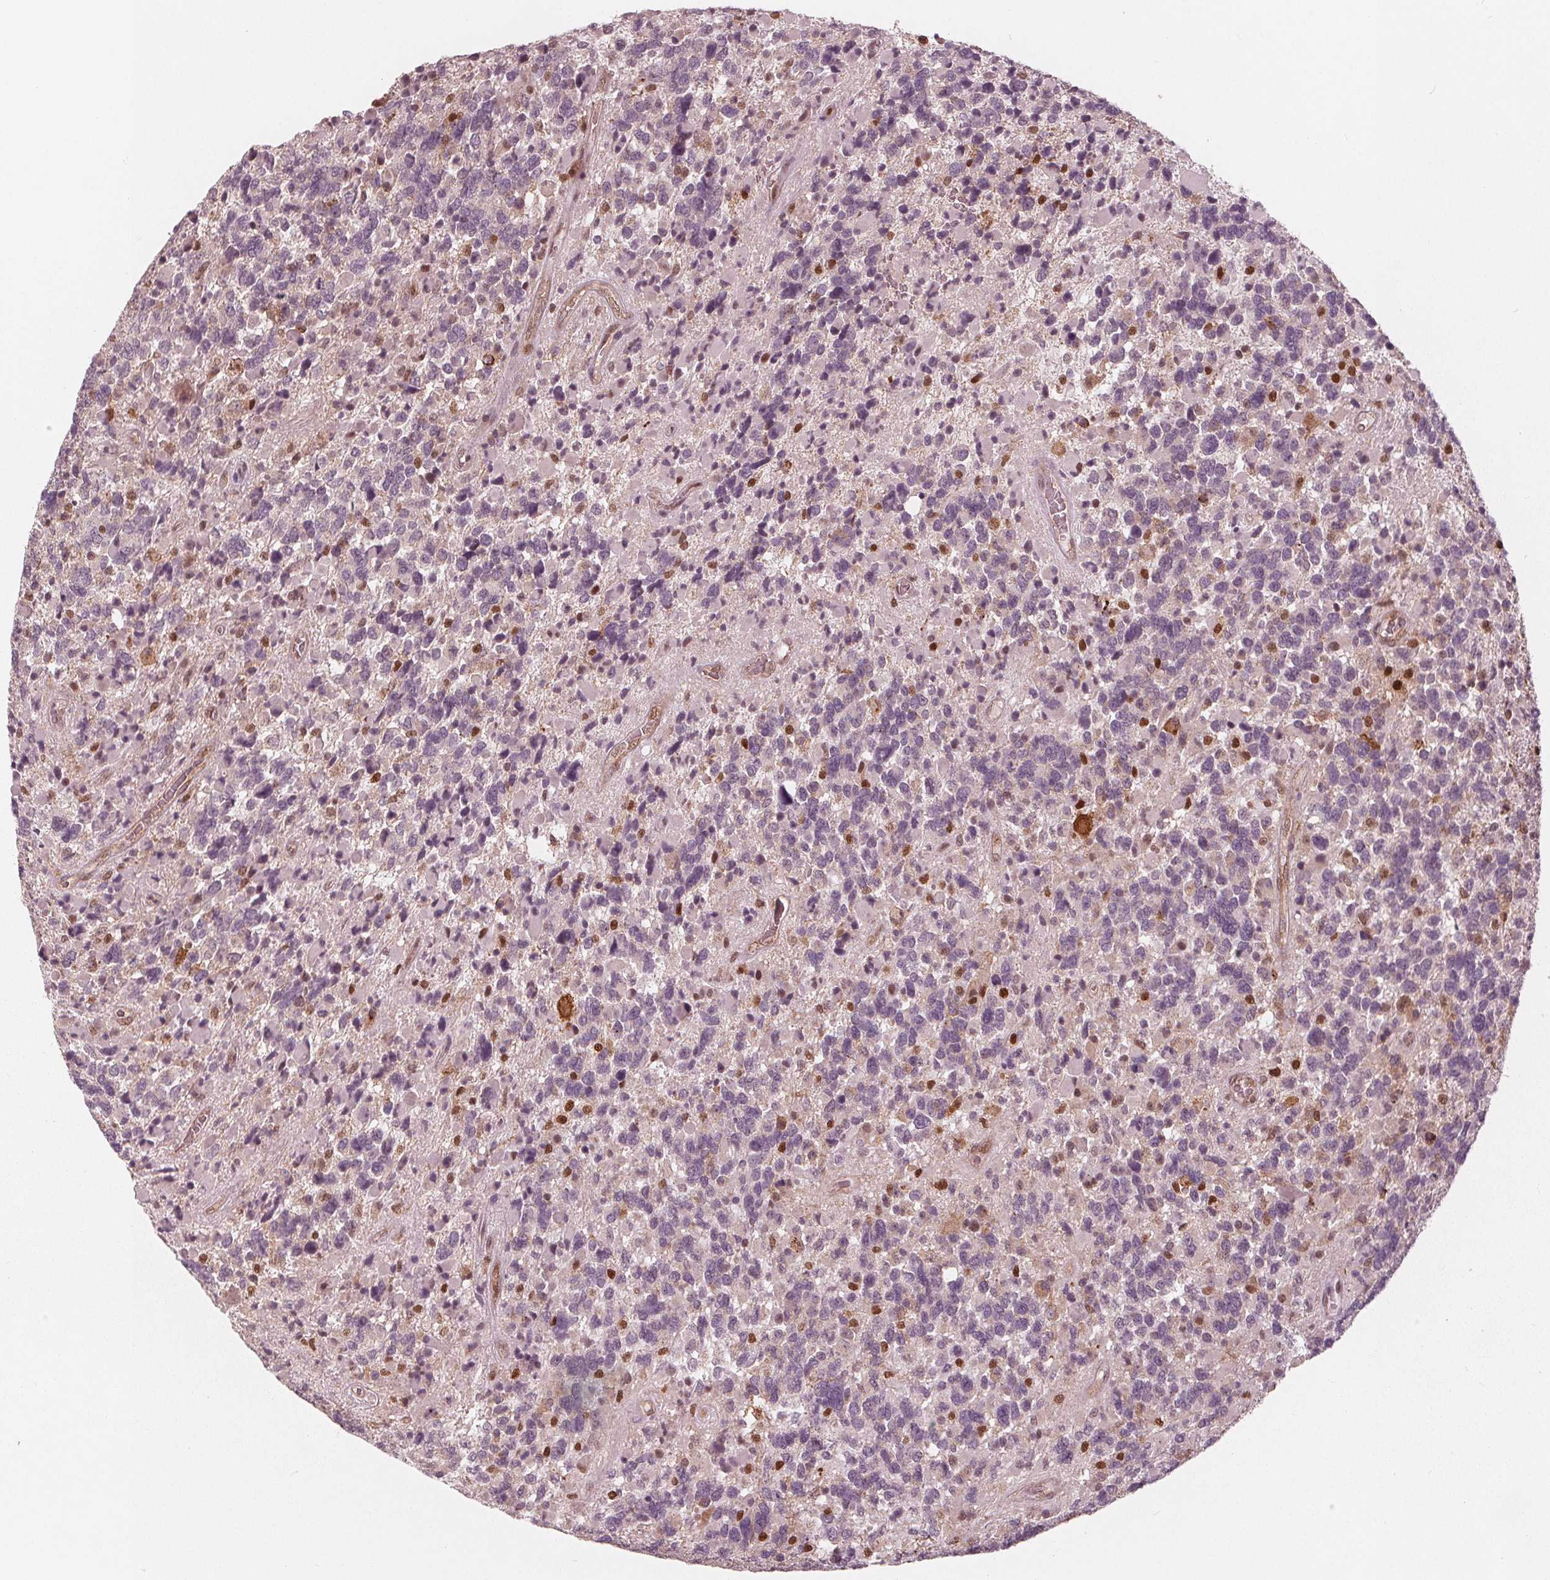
{"staining": {"intensity": "moderate", "quantity": "<25%", "location": "cytoplasmic/membranous,nuclear"}, "tissue": "glioma", "cell_type": "Tumor cells", "image_type": "cancer", "snomed": [{"axis": "morphology", "description": "Glioma, malignant, High grade"}, {"axis": "topography", "description": "Brain"}], "caption": "Immunohistochemistry (DAB (3,3'-diaminobenzidine)) staining of glioma displays moderate cytoplasmic/membranous and nuclear protein positivity in approximately <25% of tumor cells.", "gene": "SQSTM1", "patient": {"sex": "female", "age": 40}}